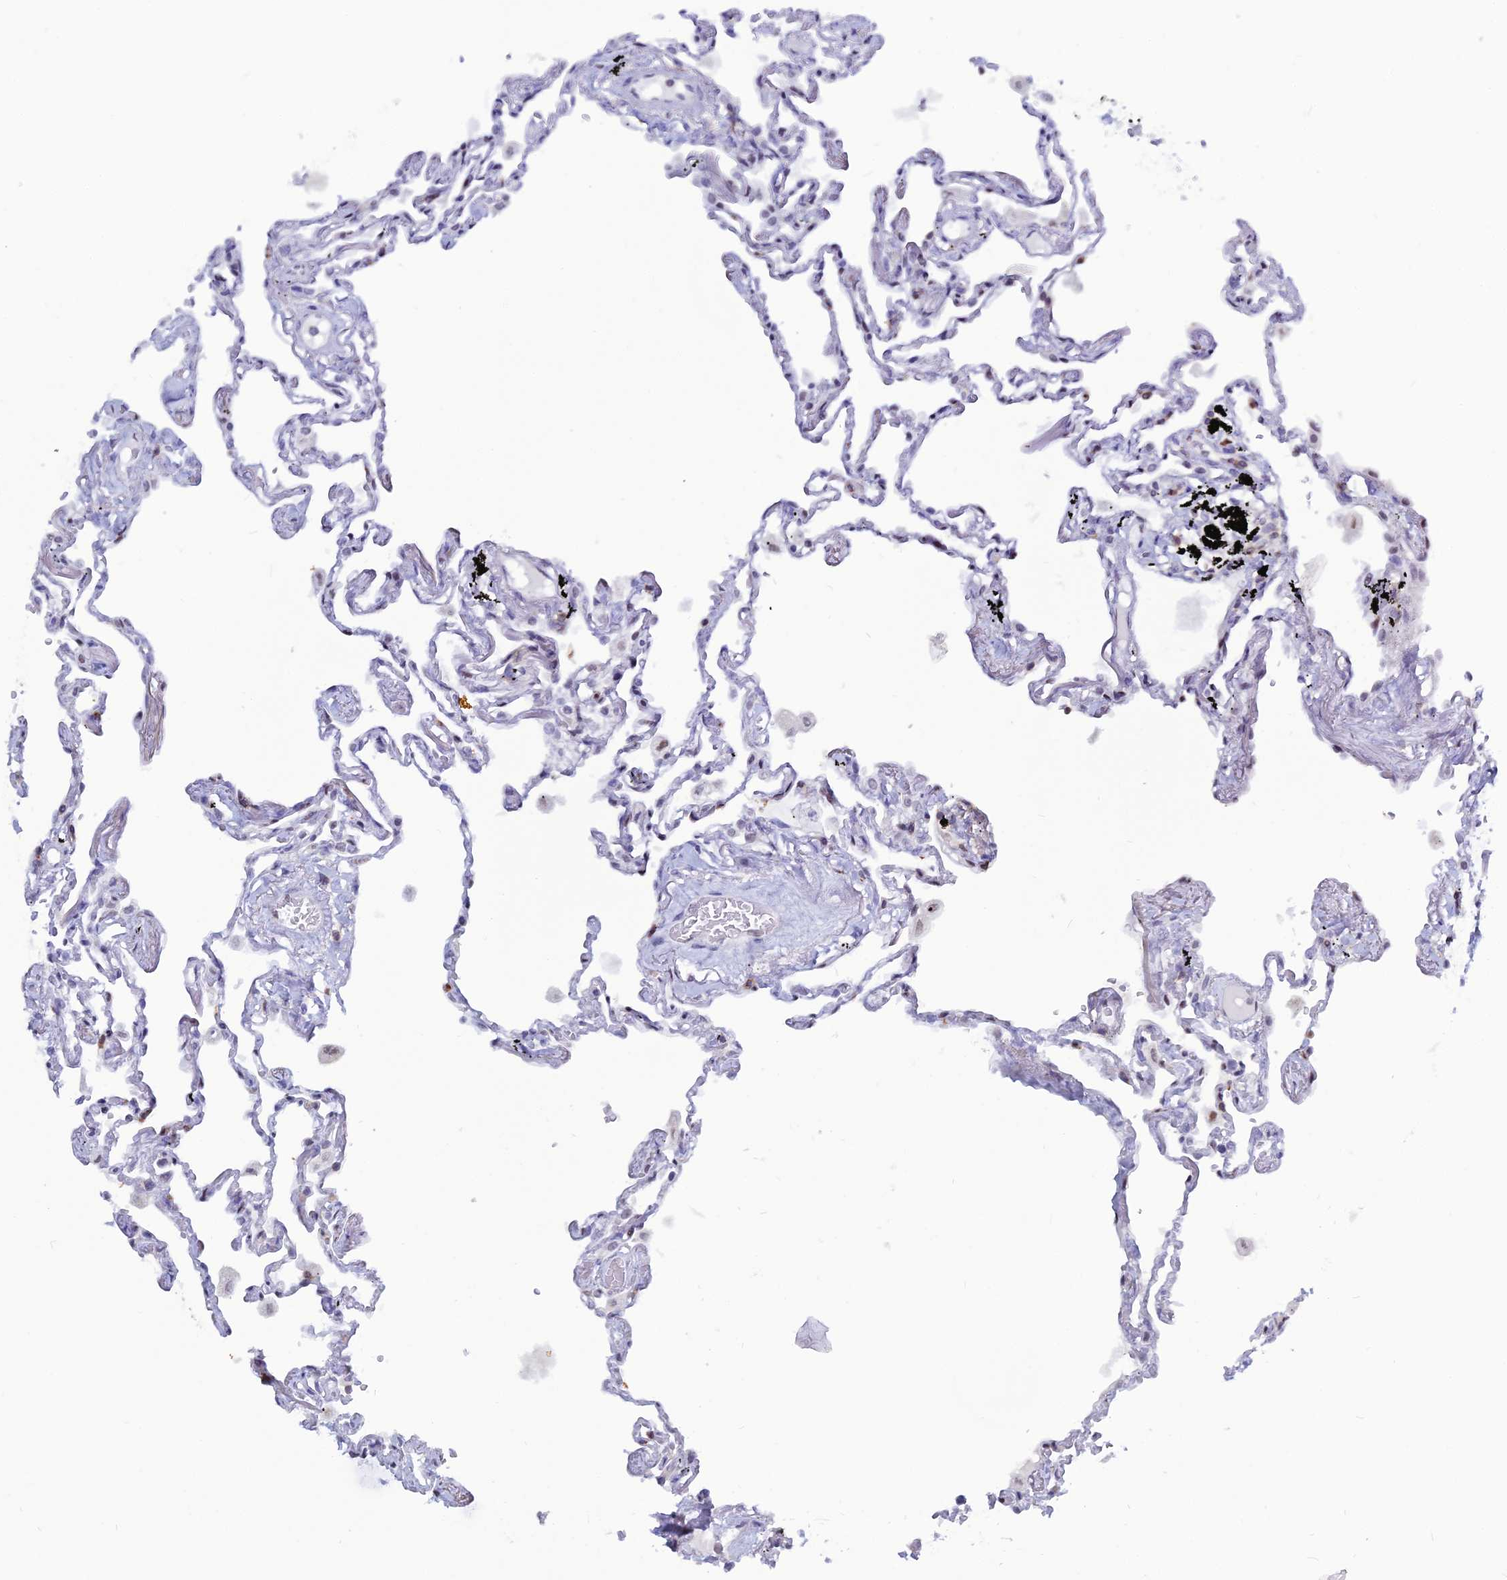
{"staining": {"intensity": "moderate", "quantity": "25%-75%", "location": "nuclear"}, "tissue": "lung", "cell_type": "Alveolar cells", "image_type": "normal", "snomed": [{"axis": "morphology", "description": "Normal tissue, NOS"}, {"axis": "topography", "description": "Lung"}], "caption": "Benign lung displays moderate nuclear expression in about 25%-75% of alveolar cells, visualized by immunohistochemistry. Using DAB (3,3'-diaminobenzidine) (brown) and hematoxylin (blue) stains, captured at high magnification using brightfield microscopy.", "gene": "NOL4L", "patient": {"sex": "female", "age": 67}}